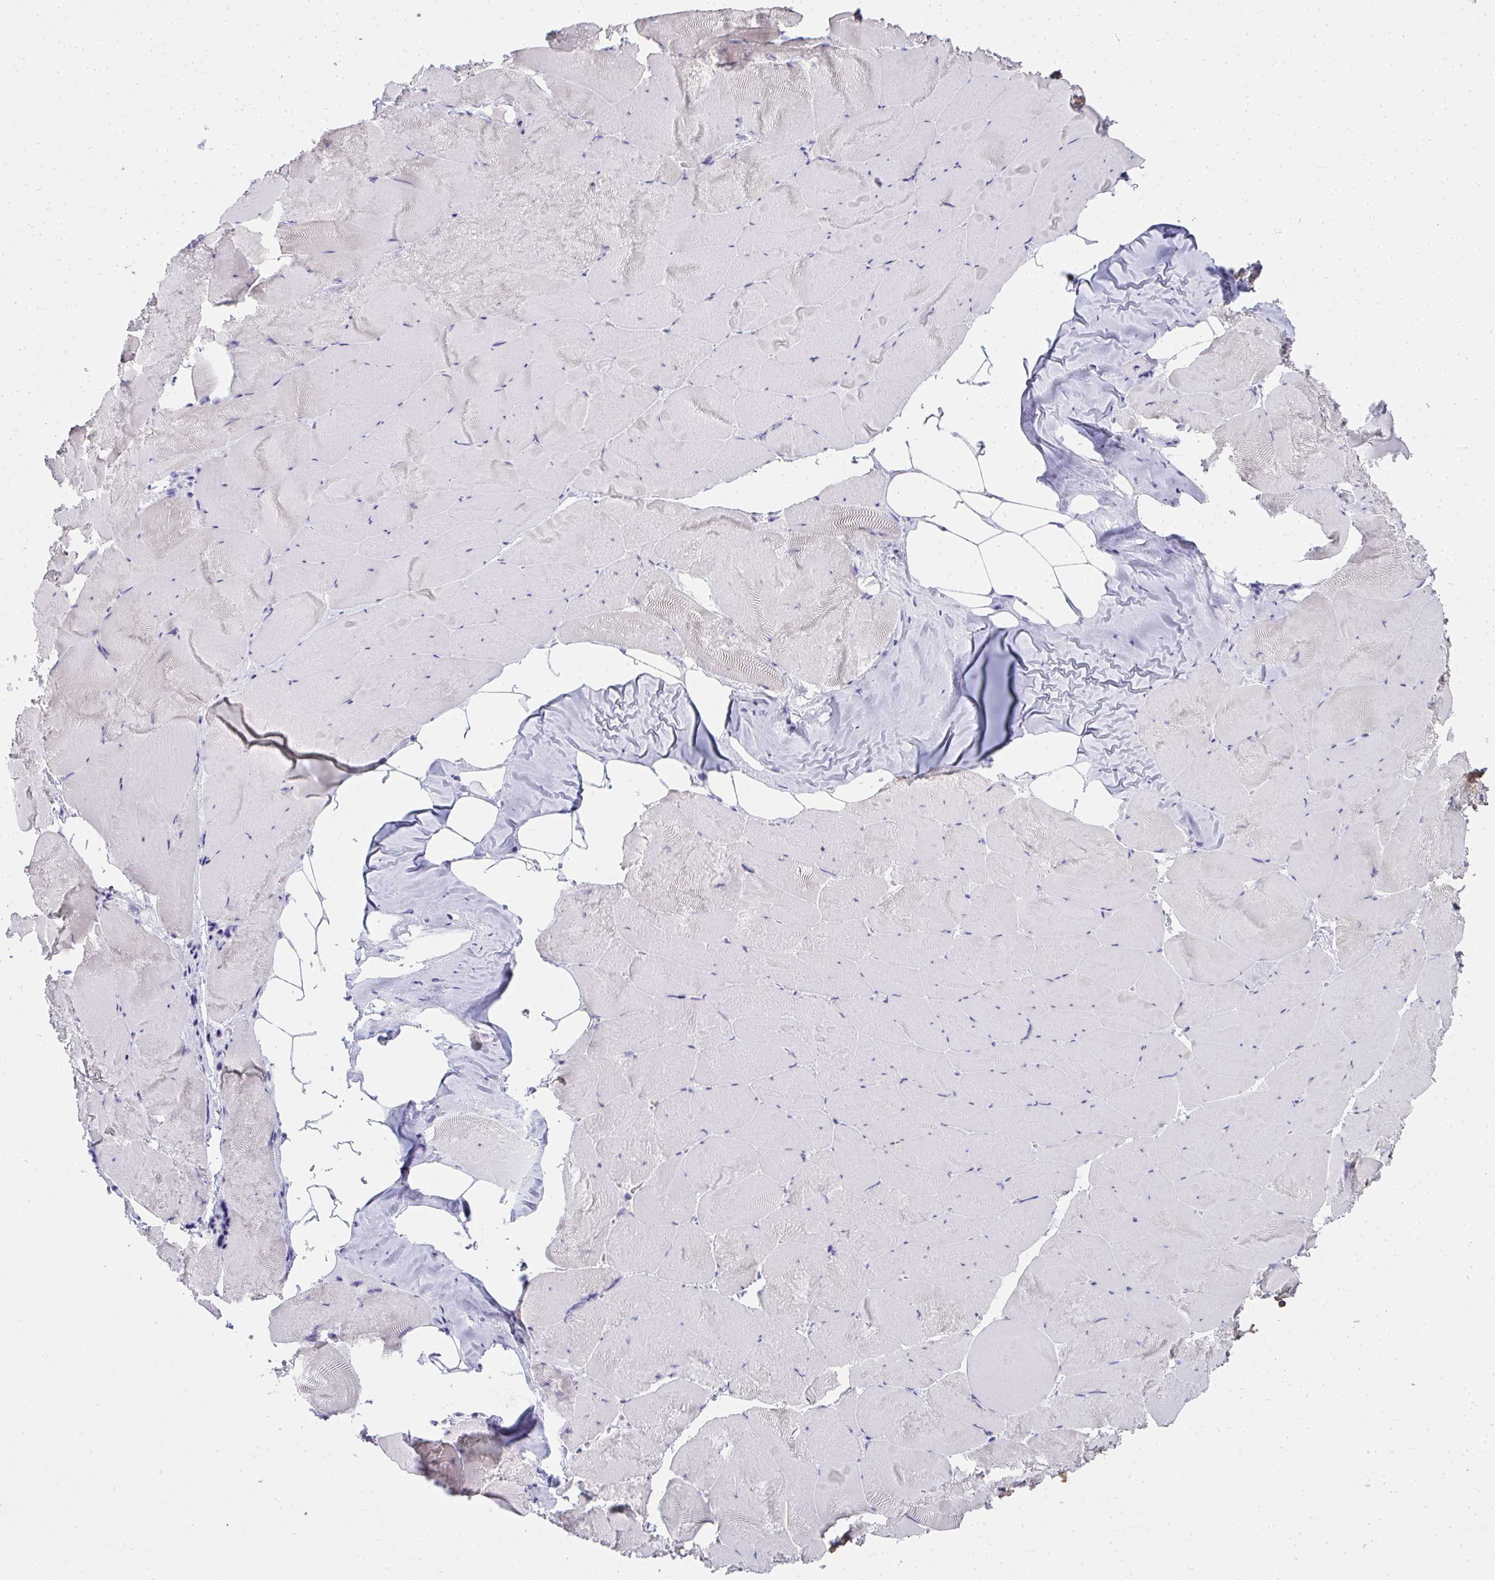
{"staining": {"intensity": "negative", "quantity": "none", "location": "none"}, "tissue": "skeletal muscle", "cell_type": "Myocytes", "image_type": "normal", "snomed": [{"axis": "morphology", "description": "Normal tissue, NOS"}, {"axis": "topography", "description": "Skeletal muscle"}], "caption": "This is an IHC micrograph of unremarkable human skeletal muscle. There is no staining in myocytes.", "gene": "ZSWIM3", "patient": {"sex": "female", "age": 64}}